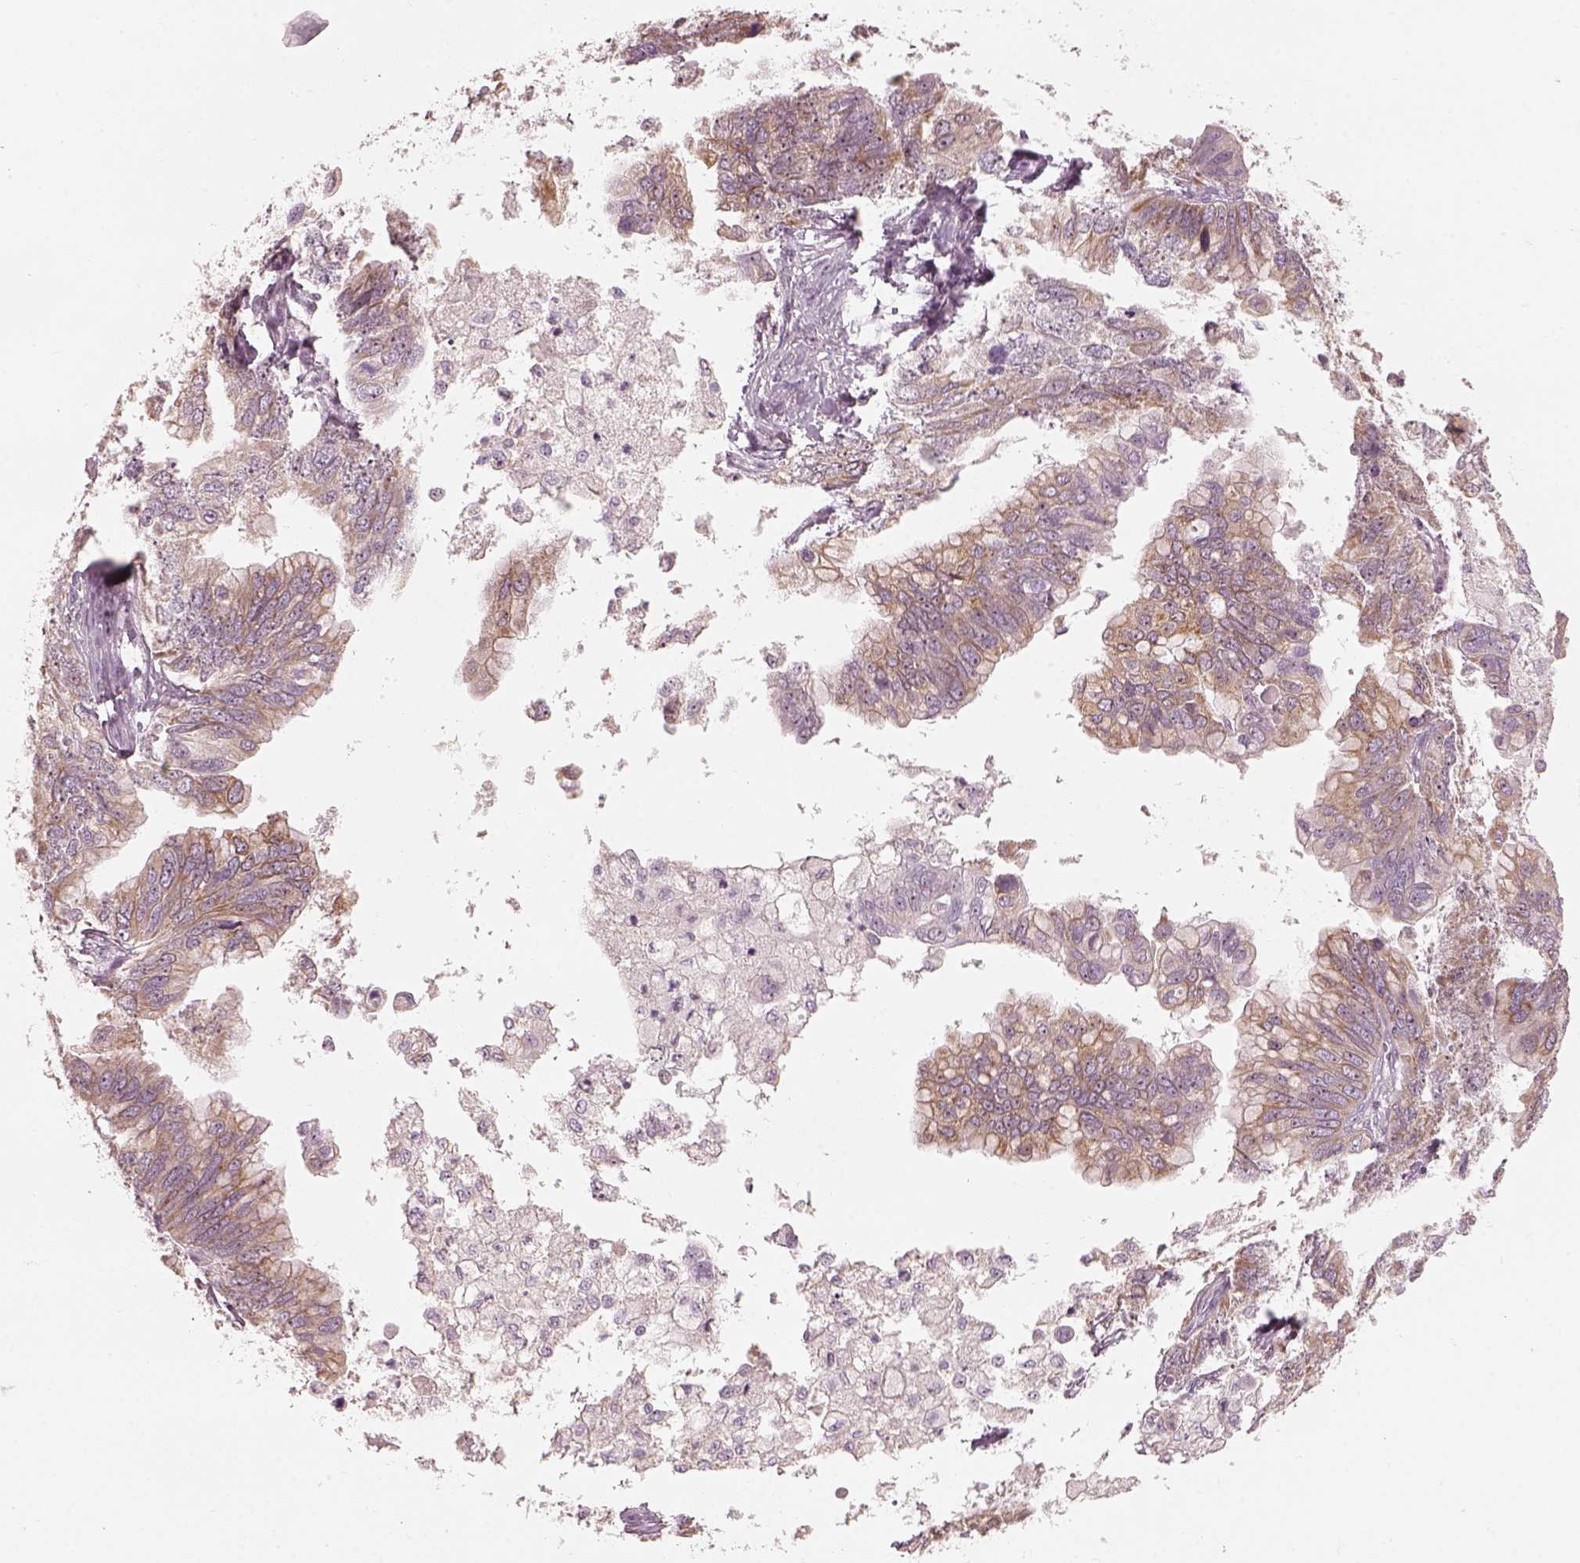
{"staining": {"intensity": "weak", "quantity": ">75%", "location": "cytoplasmic/membranous"}, "tissue": "ovarian cancer", "cell_type": "Tumor cells", "image_type": "cancer", "snomed": [{"axis": "morphology", "description": "Cystadenocarcinoma, mucinous, NOS"}, {"axis": "topography", "description": "Ovary"}], "caption": "Brown immunohistochemical staining in human ovarian cancer reveals weak cytoplasmic/membranous staining in approximately >75% of tumor cells.", "gene": "CDS1", "patient": {"sex": "female", "age": 76}}